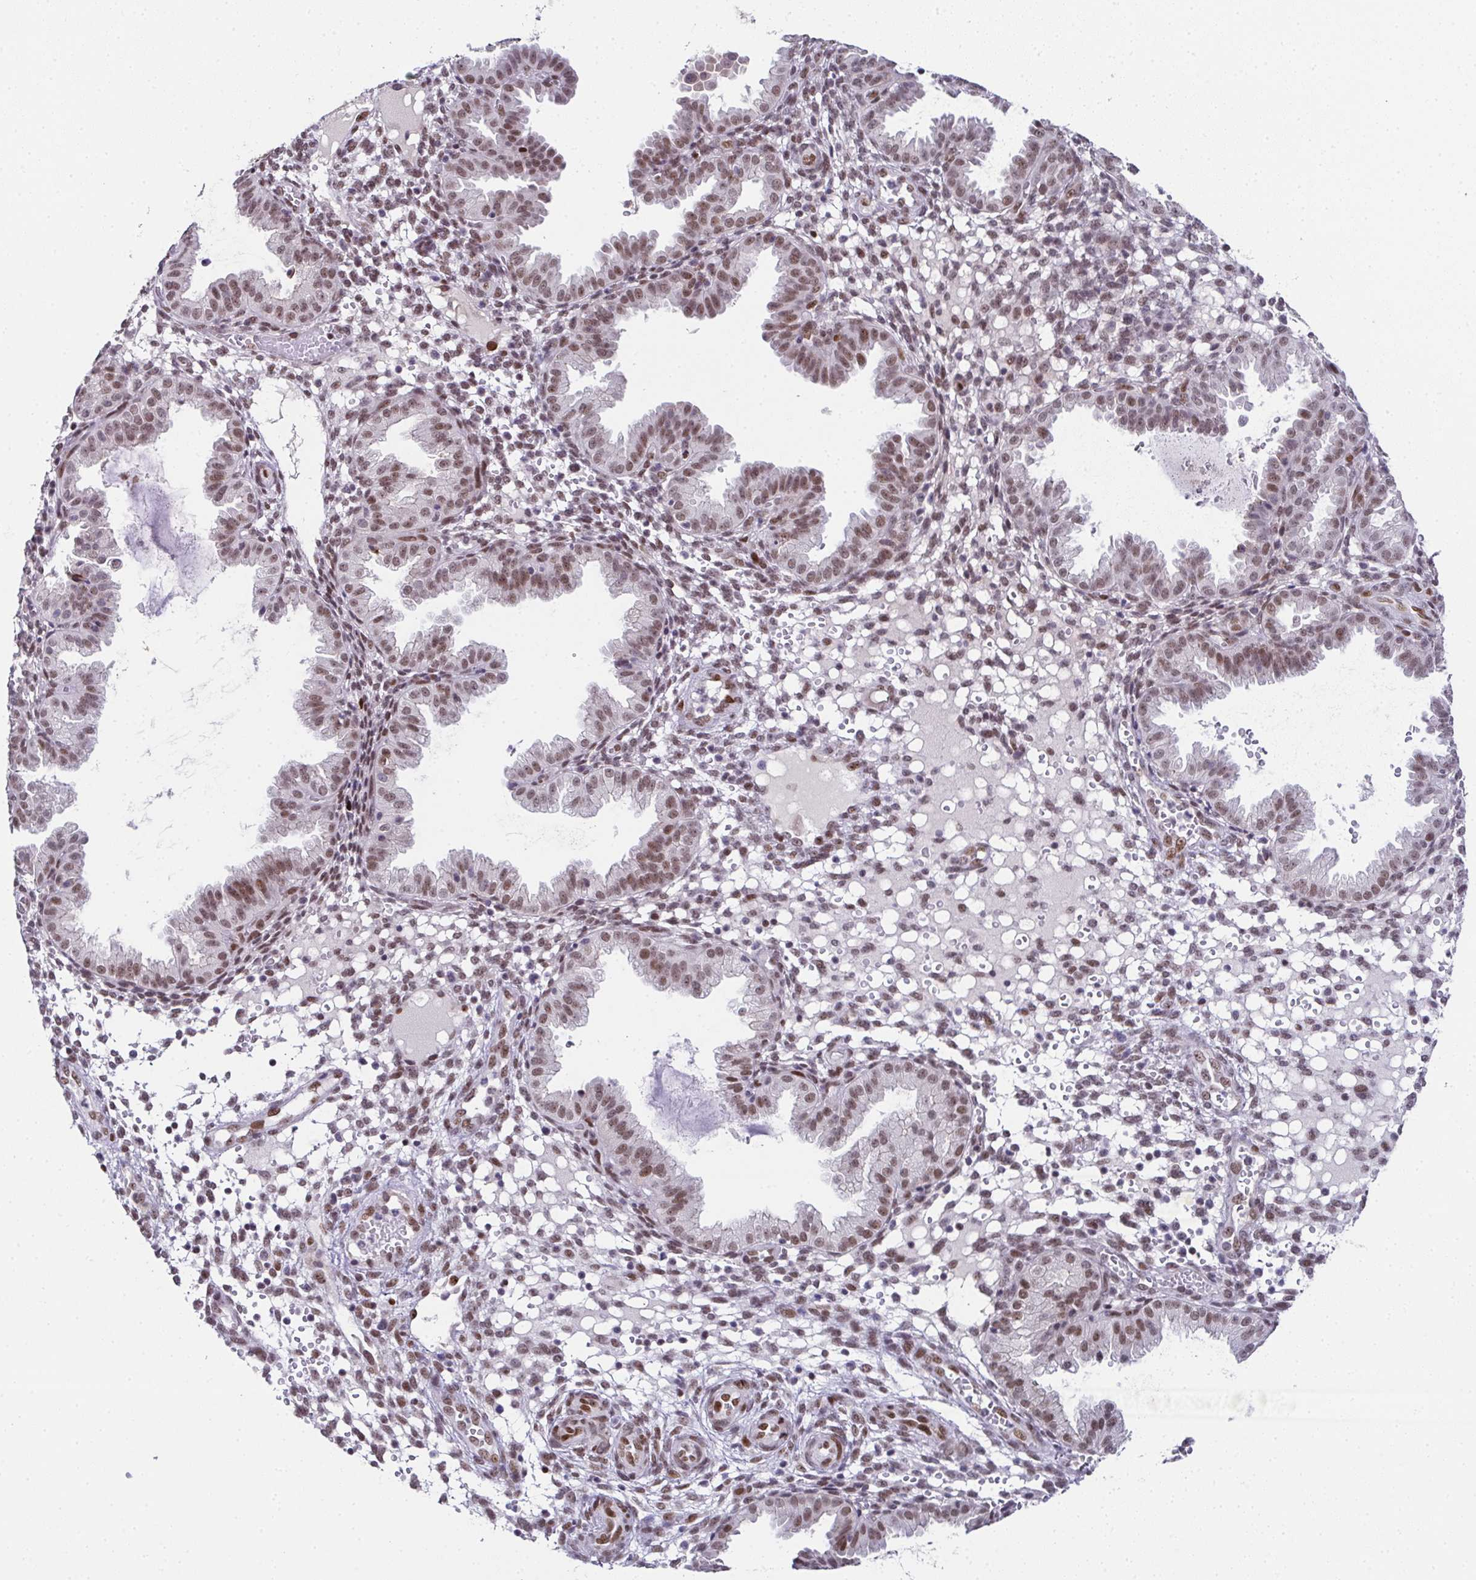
{"staining": {"intensity": "weak", "quantity": "25%-75%", "location": "nuclear"}, "tissue": "endometrium", "cell_type": "Cells in endometrial stroma", "image_type": "normal", "snomed": [{"axis": "morphology", "description": "Normal tissue, NOS"}, {"axis": "topography", "description": "Endometrium"}], "caption": "A high-resolution histopathology image shows immunohistochemistry (IHC) staining of unremarkable endometrium, which reveals weak nuclear positivity in approximately 25%-75% of cells in endometrial stroma.", "gene": "RB1", "patient": {"sex": "female", "age": 33}}